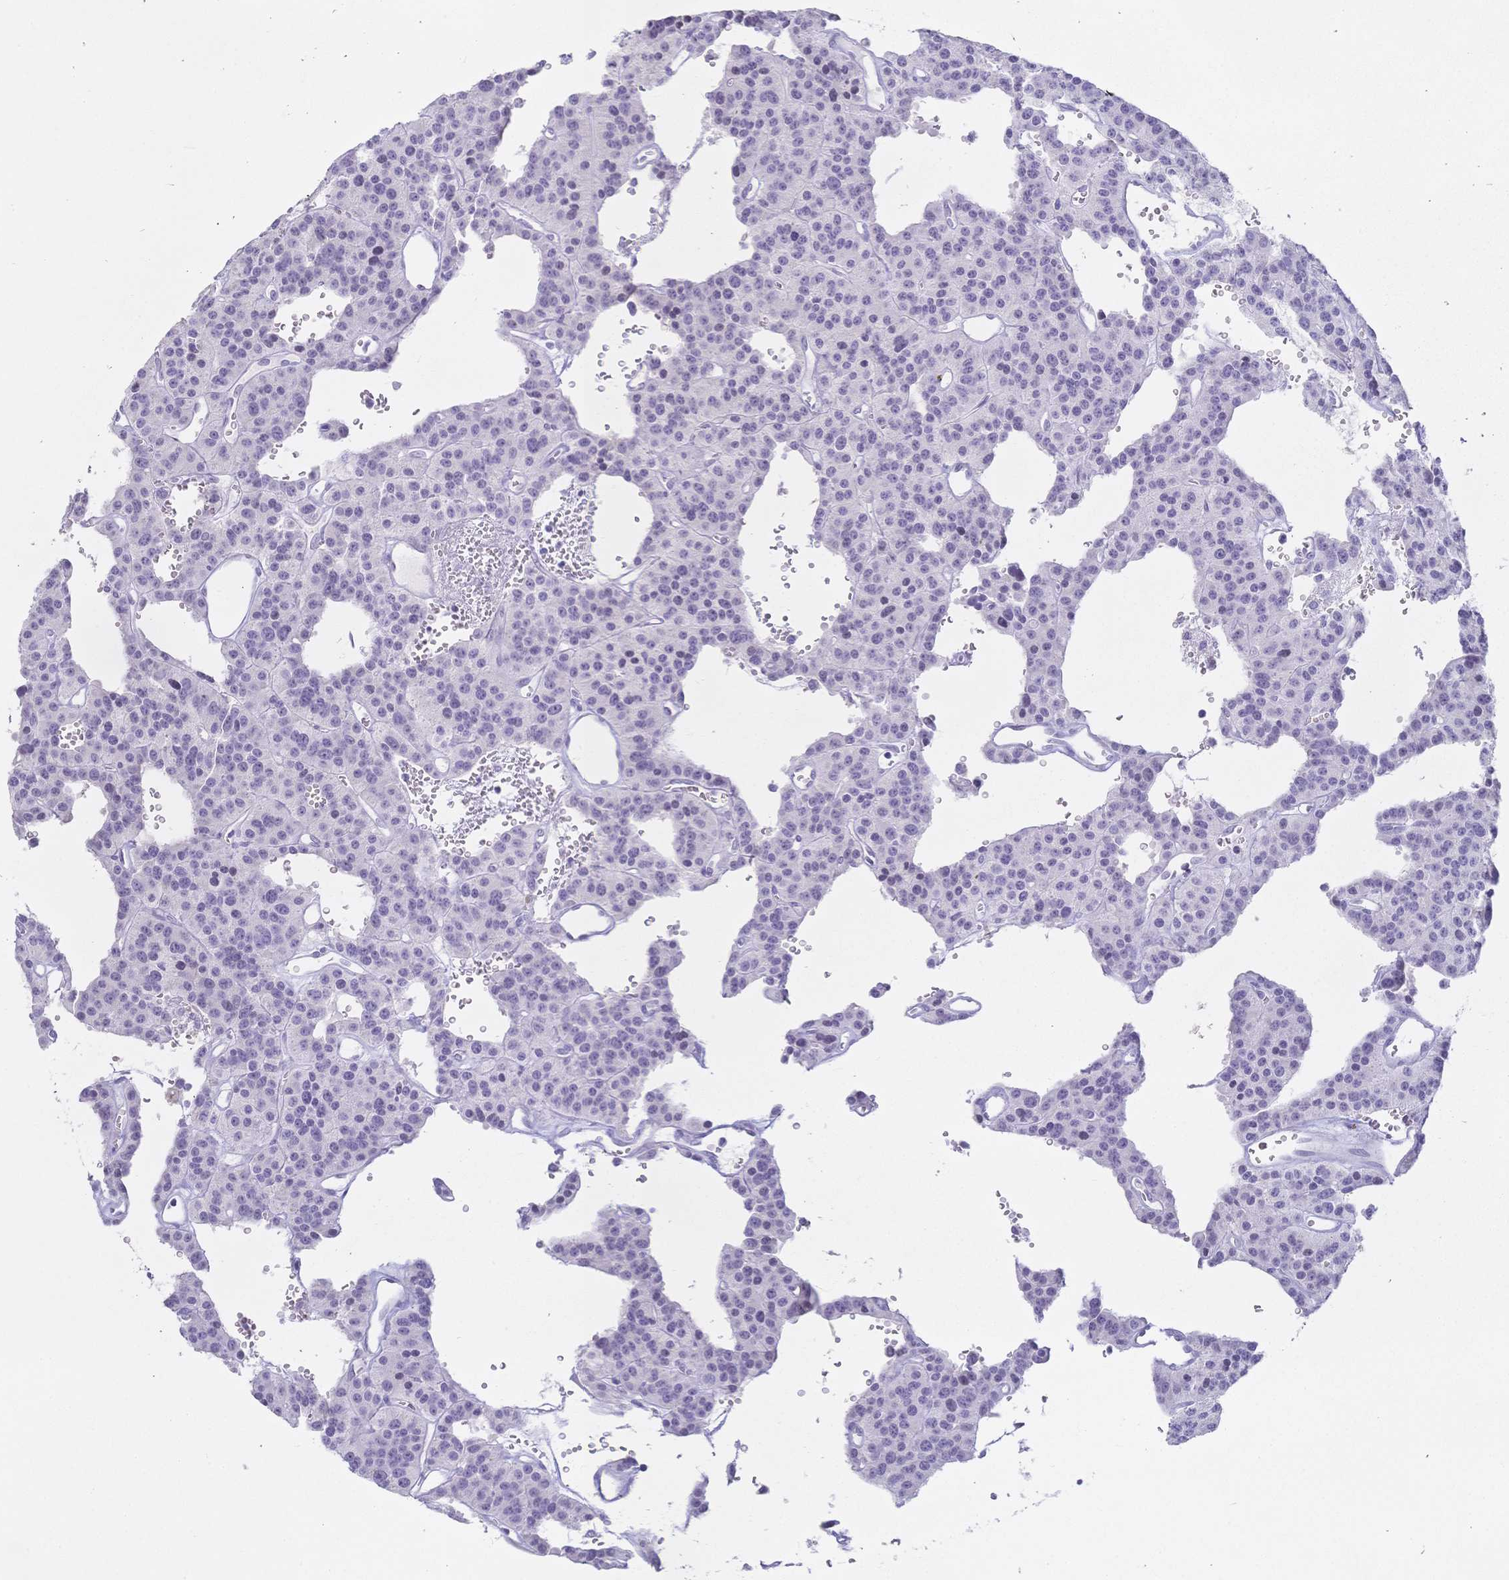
{"staining": {"intensity": "negative", "quantity": "none", "location": "none"}, "tissue": "carcinoid", "cell_type": "Tumor cells", "image_type": "cancer", "snomed": [{"axis": "morphology", "description": "Carcinoid, malignant, NOS"}, {"axis": "topography", "description": "Lung"}], "caption": "High magnification brightfield microscopy of malignant carcinoid stained with DAB (3,3'-diaminobenzidine) (brown) and counterstained with hematoxylin (blue): tumor cells show no significant expression. (DAB (3,3'-diaminobenzidine) immunohistochemistry visualized using brightfield microscopy, high magnification).", "gene": "CR2", "patient": {"sex": "female", "age": 71}}